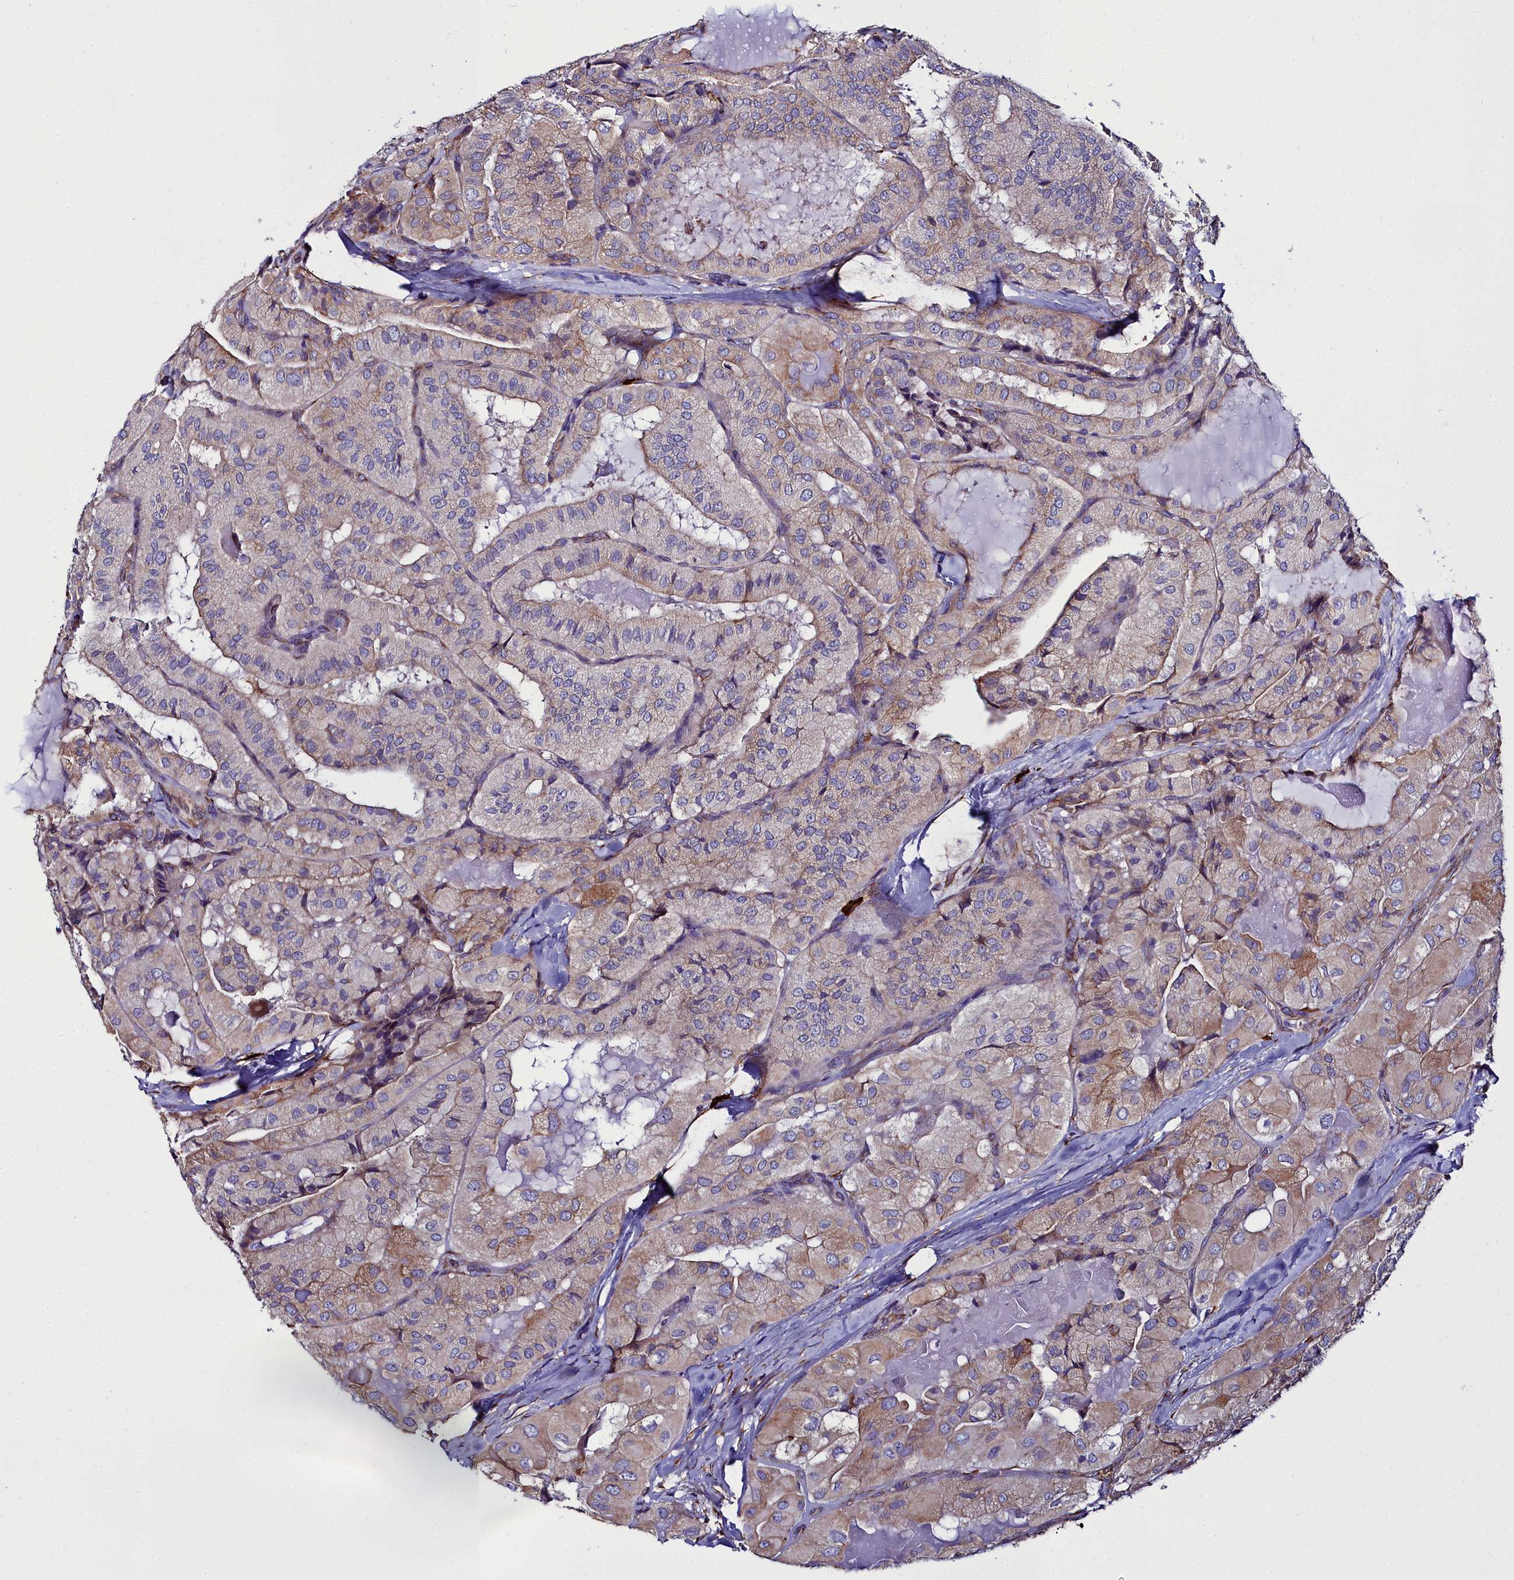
{"staining": {"intensity": "weak", "quantity": "25%-75%", "location": "cytoplasmic/membranous"}, "tissue": "thyroid cancer", "cell_type": "Tumor cells", "image_type": "cancer", "snomed": [{"axis": "morphology", "description": "Normal tissue, NOS"}, {"axis": "morphology", "description": "Papillary adenocarcinoma, NOS"}, {"axis": "topography", "description": "Thyroid gland"}], "caption": "Protein staining shows weak cytoplasmic/membranous positivity in approximately 25%-75% of tumor cells in papillary adenocarcinoma (thyroid). (DAB (3,3'-diaminobenzidine) = brown stain, brightfield microscopy at high magnification).", "gene": "TXNDC5", "patient": {"sex": "female", "age": 59}}